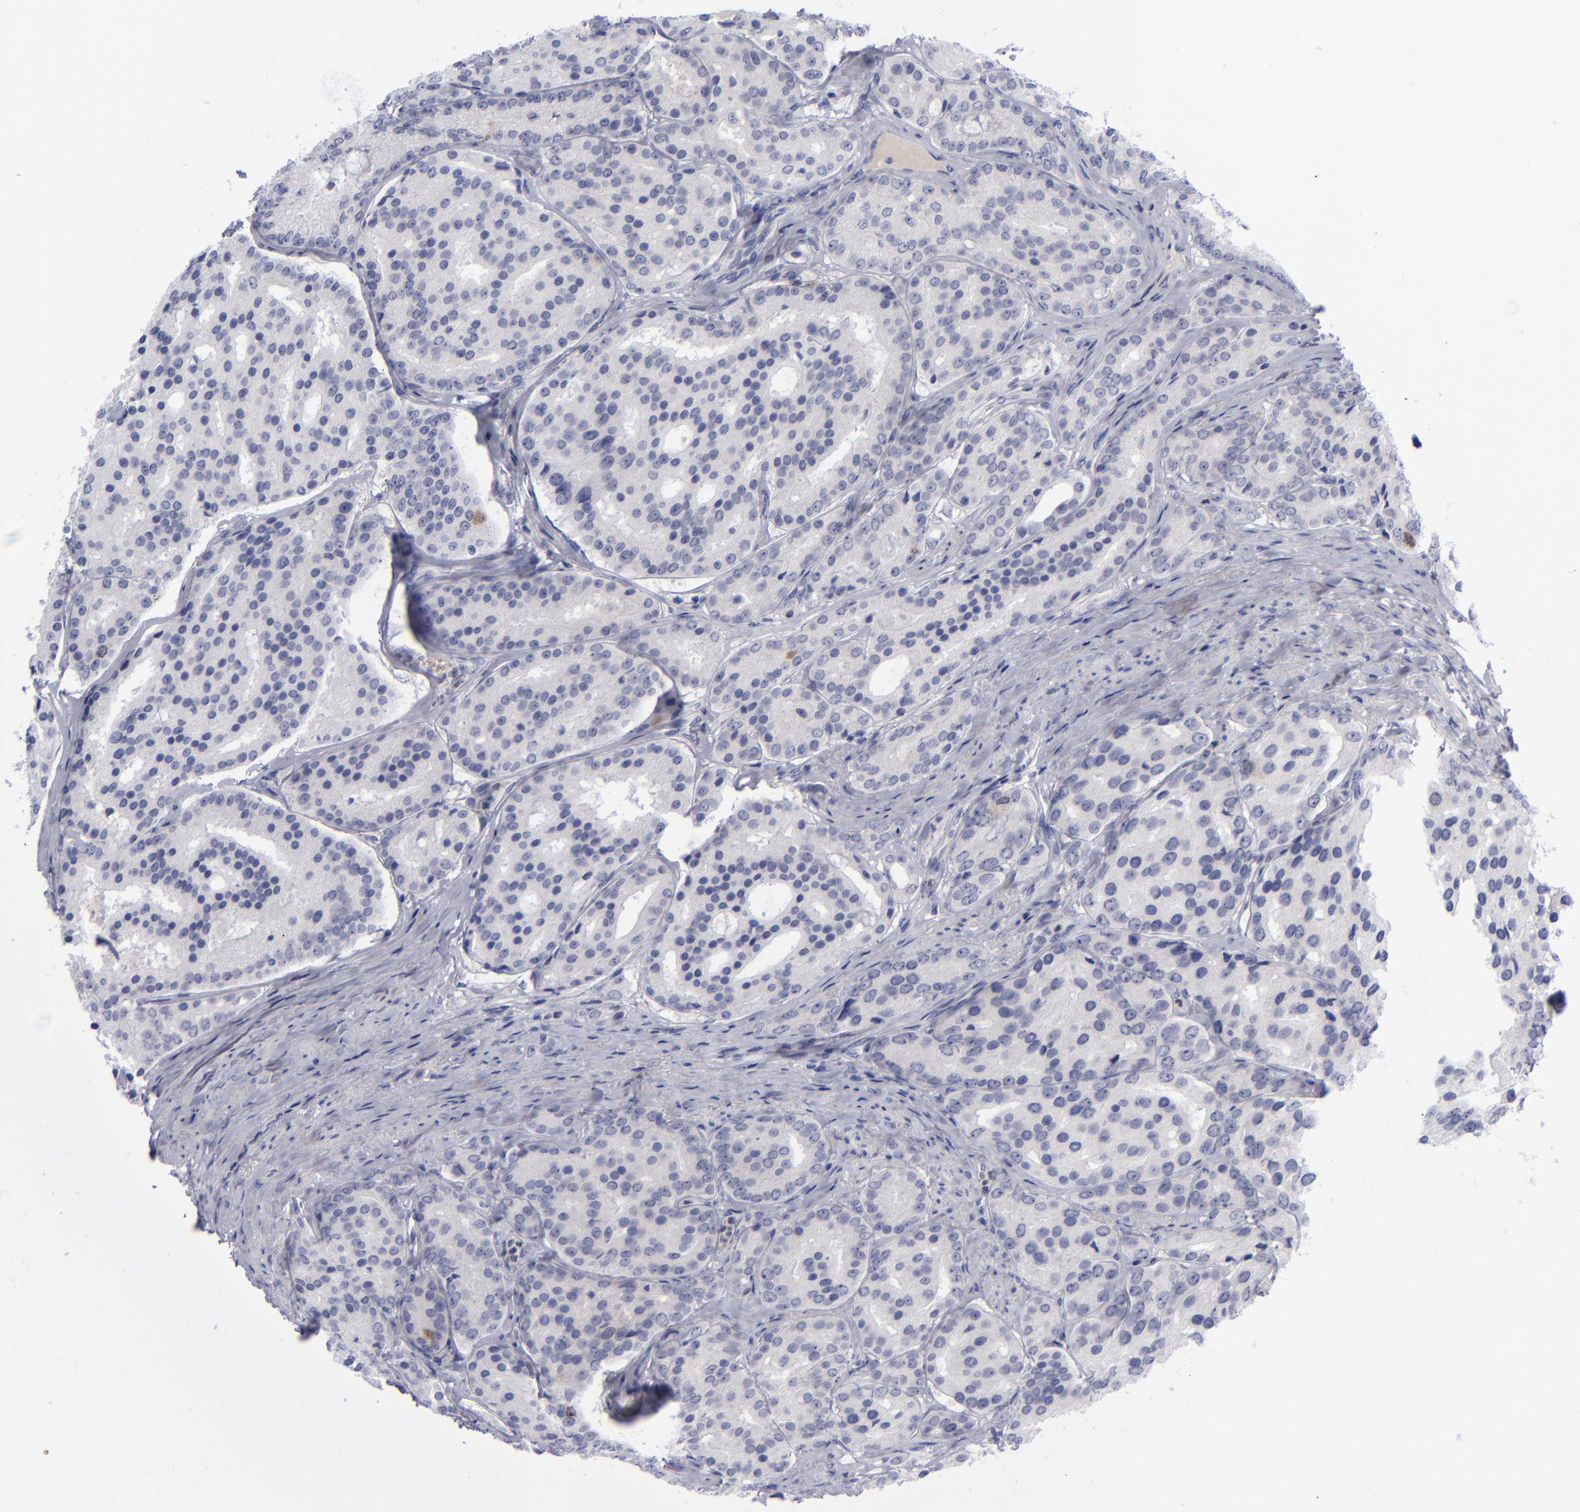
{"staining": {"intensity": "negative", "quantity": "none", "location": "none"}, "tissue": "prostate cancer", "cell_type": "Tumor cells", "image_type": "cancer", "snomed": [{"axis": "morphology", "description": "Adenocarcinoma, High grade"}, {"axis": "topography", "description": "Prostate"}], "caption": "This image is of prostate high-grade adenocarcinoma stained with IHC to label a protein in brown with the nuclei are counter-stained blue. There is no expression in tumor cells.", "gene": "AURKA", "patient": {"sex": "male", "age": 64}}